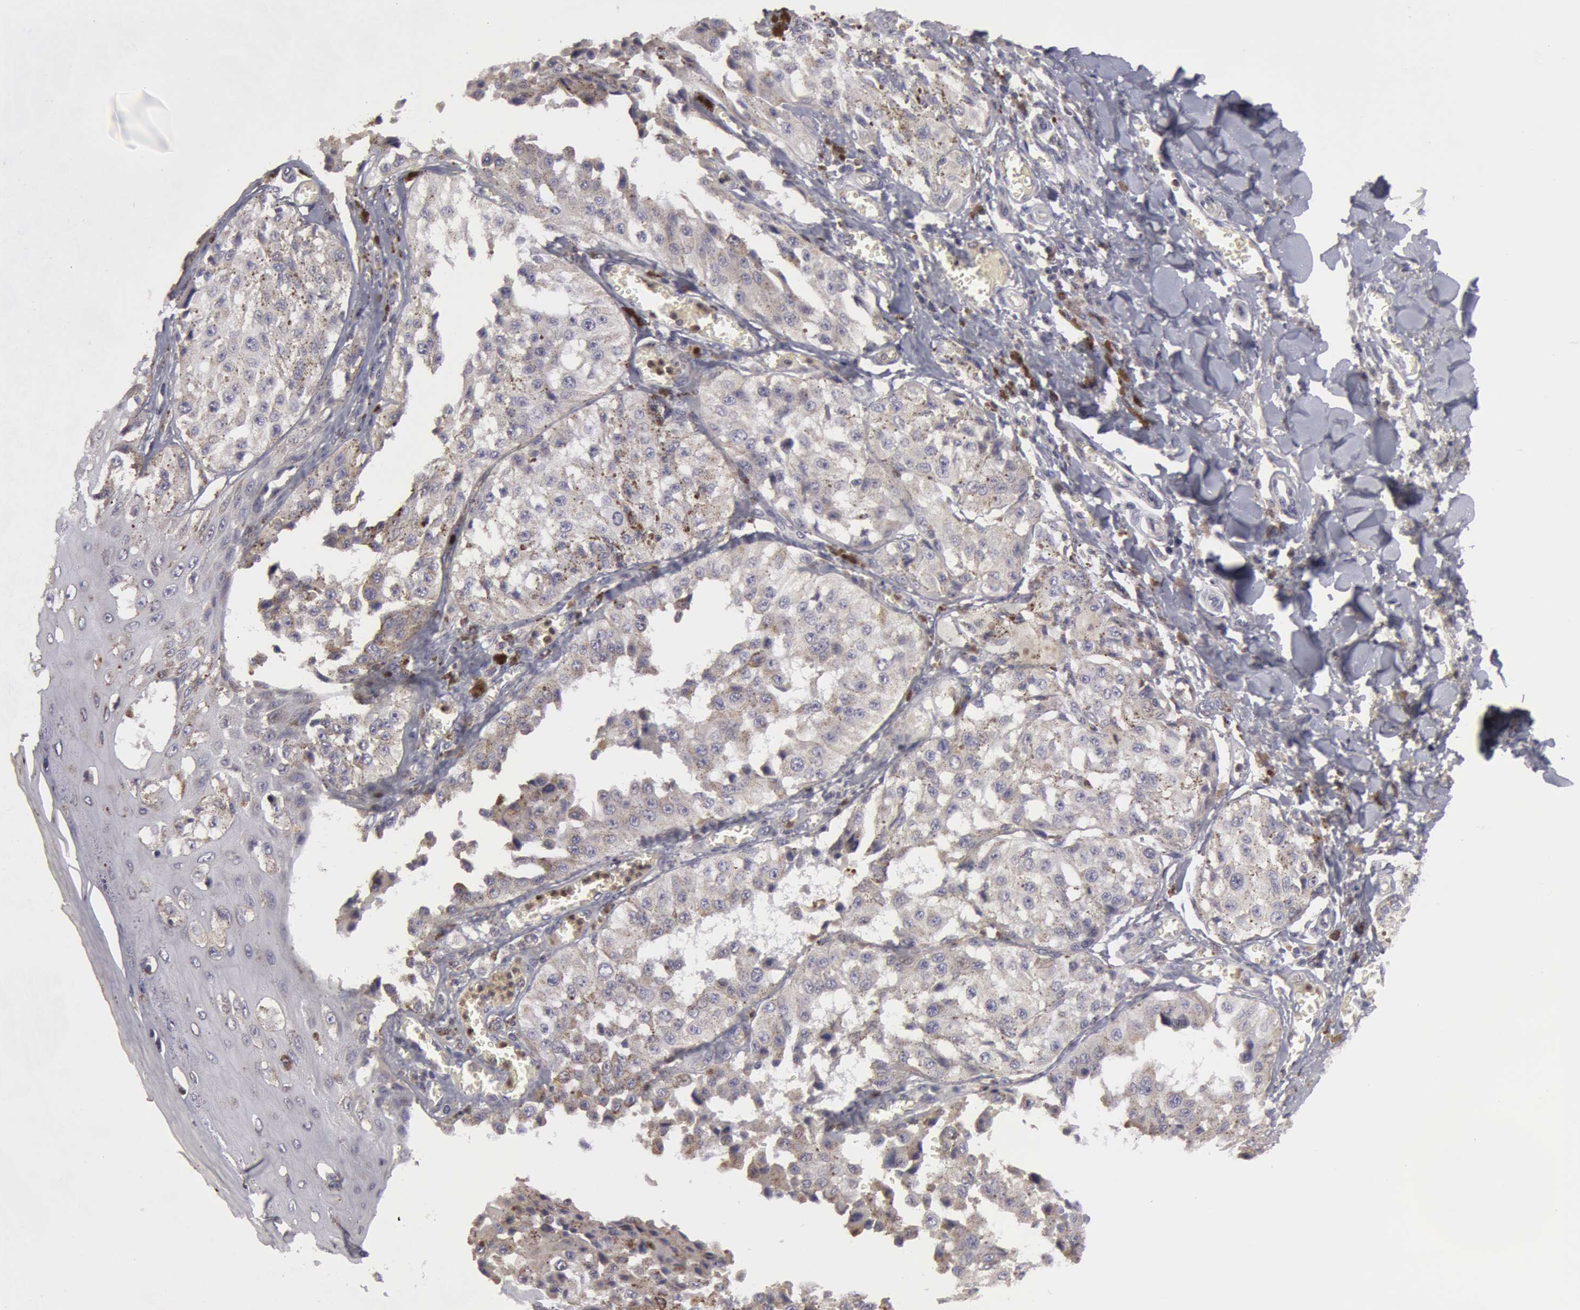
{"staining": {"intensity": "weak", "quantity": "25%-75%", "location": "cytoplasmic/membranous"}, "tissue": "melanoma", "cell_type": "Tumor cells", "image_type": "cancer", "snomed": [{"axis": "morphology", "description": "Malignant melanoma, NOS"}, {"axis": "topography", "description": "Skin"}], "caption": "Protein expression by immunohistochemistry (IHC) displays weak cytoplasmic/membranous positivity in about 25%-75% of tumor cells in malignant melanoma.", "gene": "CAT", "patient": {"sex": "female", "age": 82}}